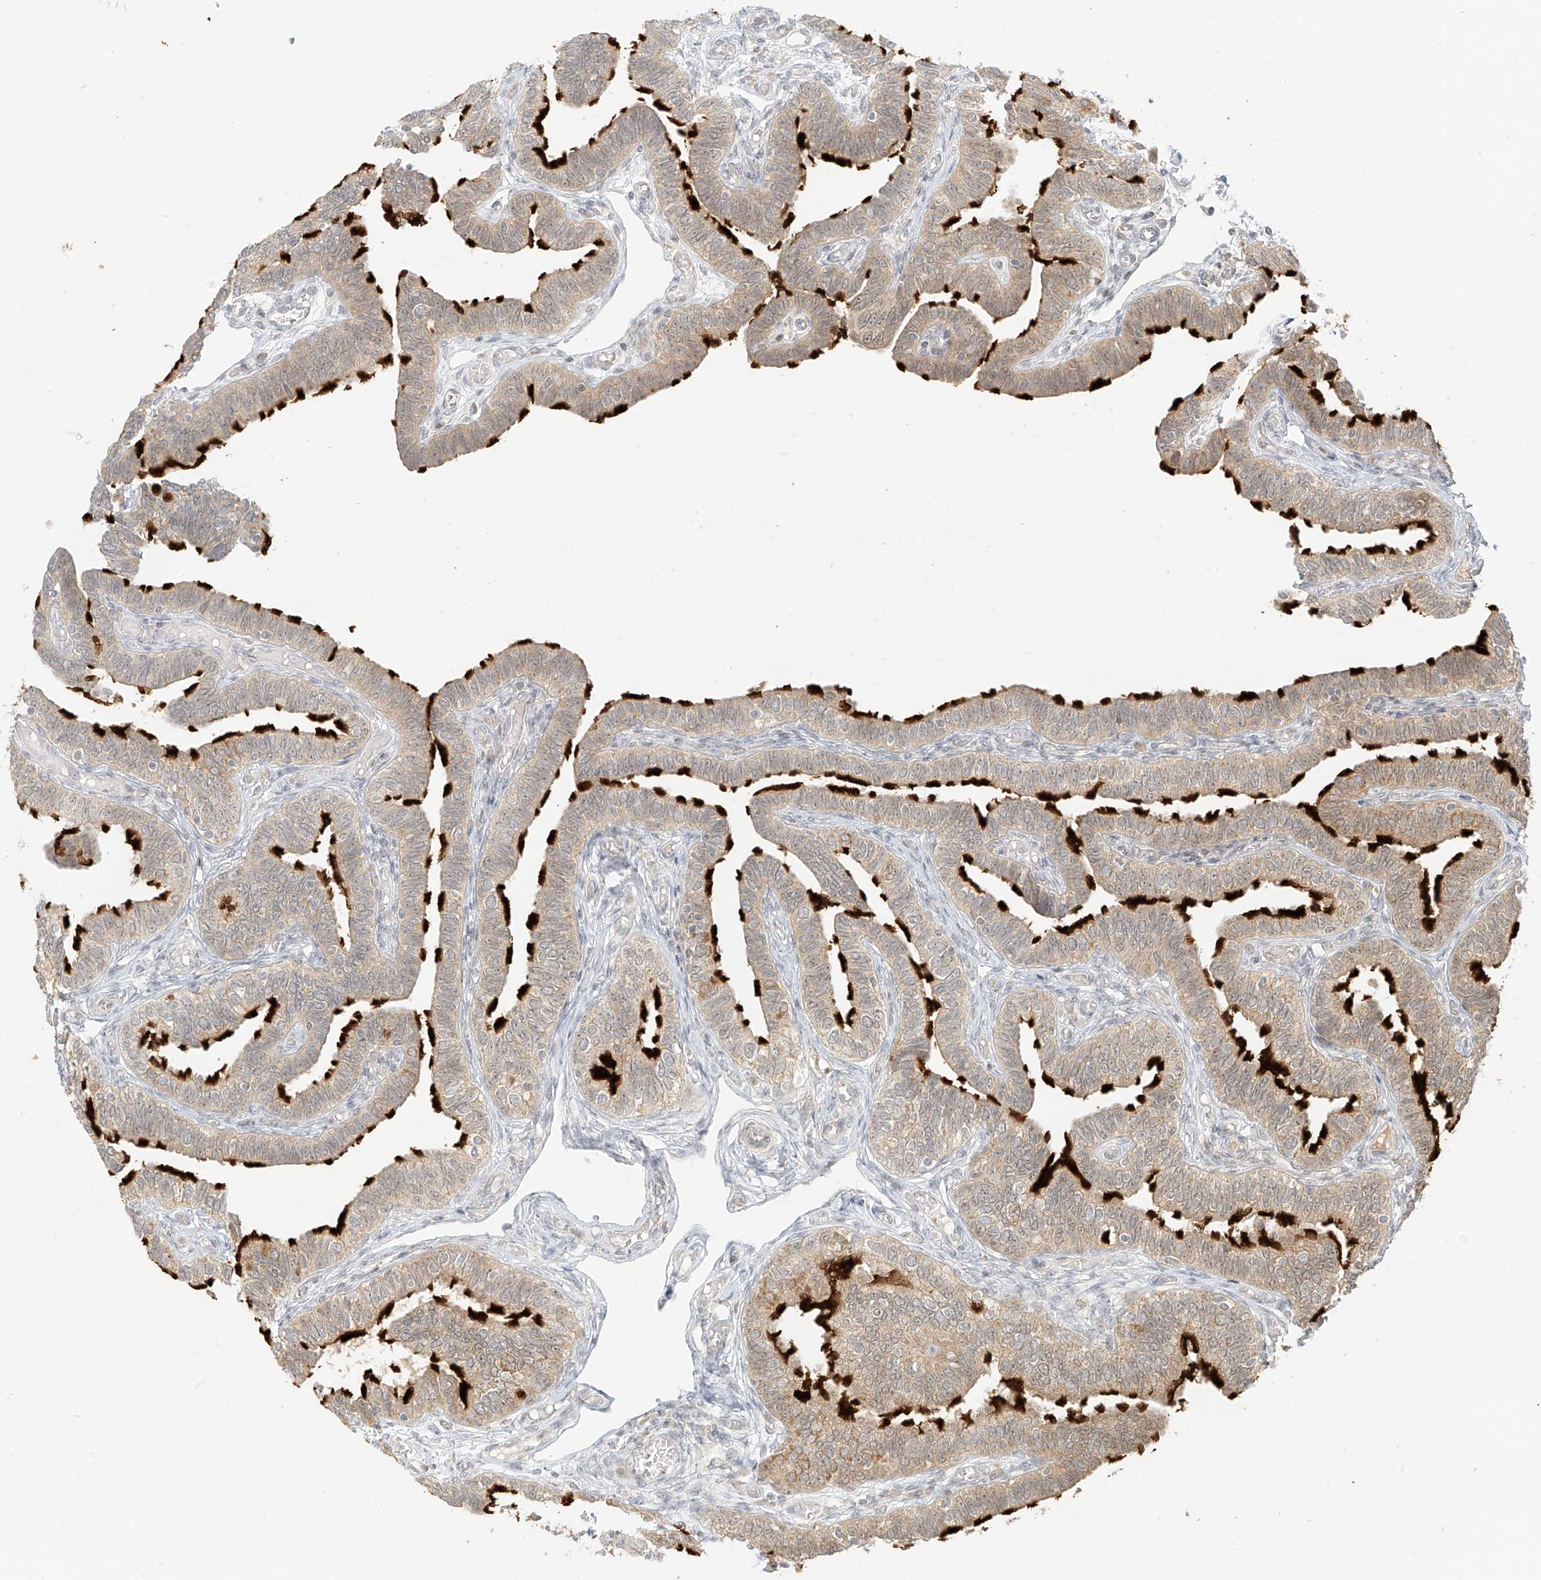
{"staining": {"intensity": "strong", "quantity": "25%-75%", "location": "cytoplasmic/membranous"}, "tissue": "fallopian tube", "cell_type": "Glandular cells", "image_type": "normal", "snomed": [{"axis": "morphology", "description": "Normal tissue, NOS"}, {"axis": "topography", "description": "Fallopian tube"}], "caption": "A micrograph of human fallopian tube stained for a protein reveals strong cytoplasmic/membranous brown staining in glandular cells. (brown staining indicates protein expression, while blue staining denotes nuclei).", "gene": "MIPEP", "patient": {"sex": "female", "age": 39}}